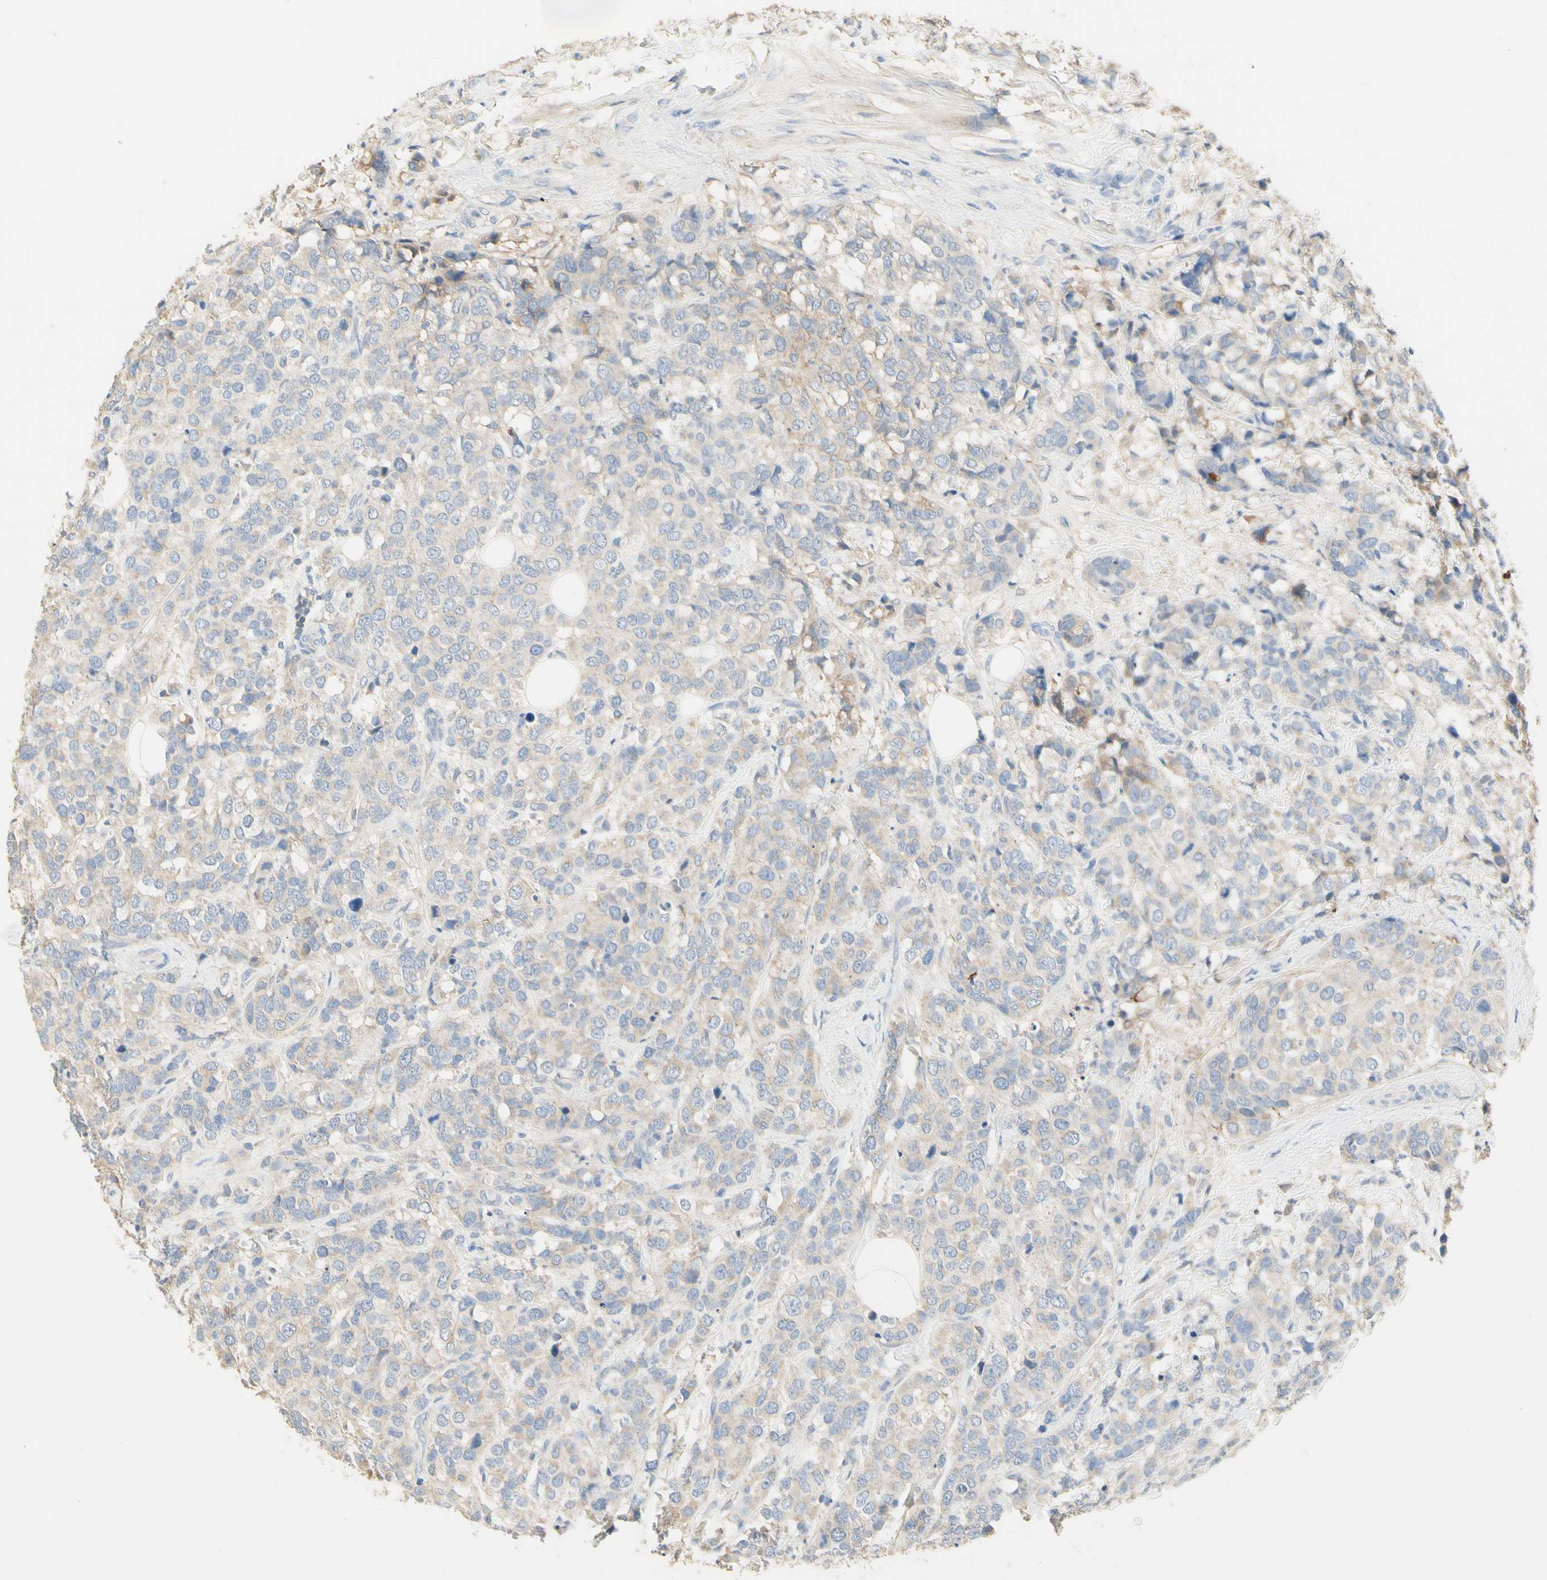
{"staining": {"intensity": "weak", "quantity": ">75%", "location": "cytoplasmic/membranous"}, "tissue": "breast cancer", "cell_type": "Tumor cells", "image_type": "cancer", "snomed": [{"axis": "morphology", "description": "Lobular carcinoma"}, {"axis": "topography", "description": "Breast"}], "caption": "Breast cancer (lobular carcinoma) was stained to show a protein in brown. There is low levels of weak cytoplasmic/membranous positivity in approximately >75% of tumor cells.", "gene": "NECTIN4", "patient": {"sex": "female", "age": 59}}